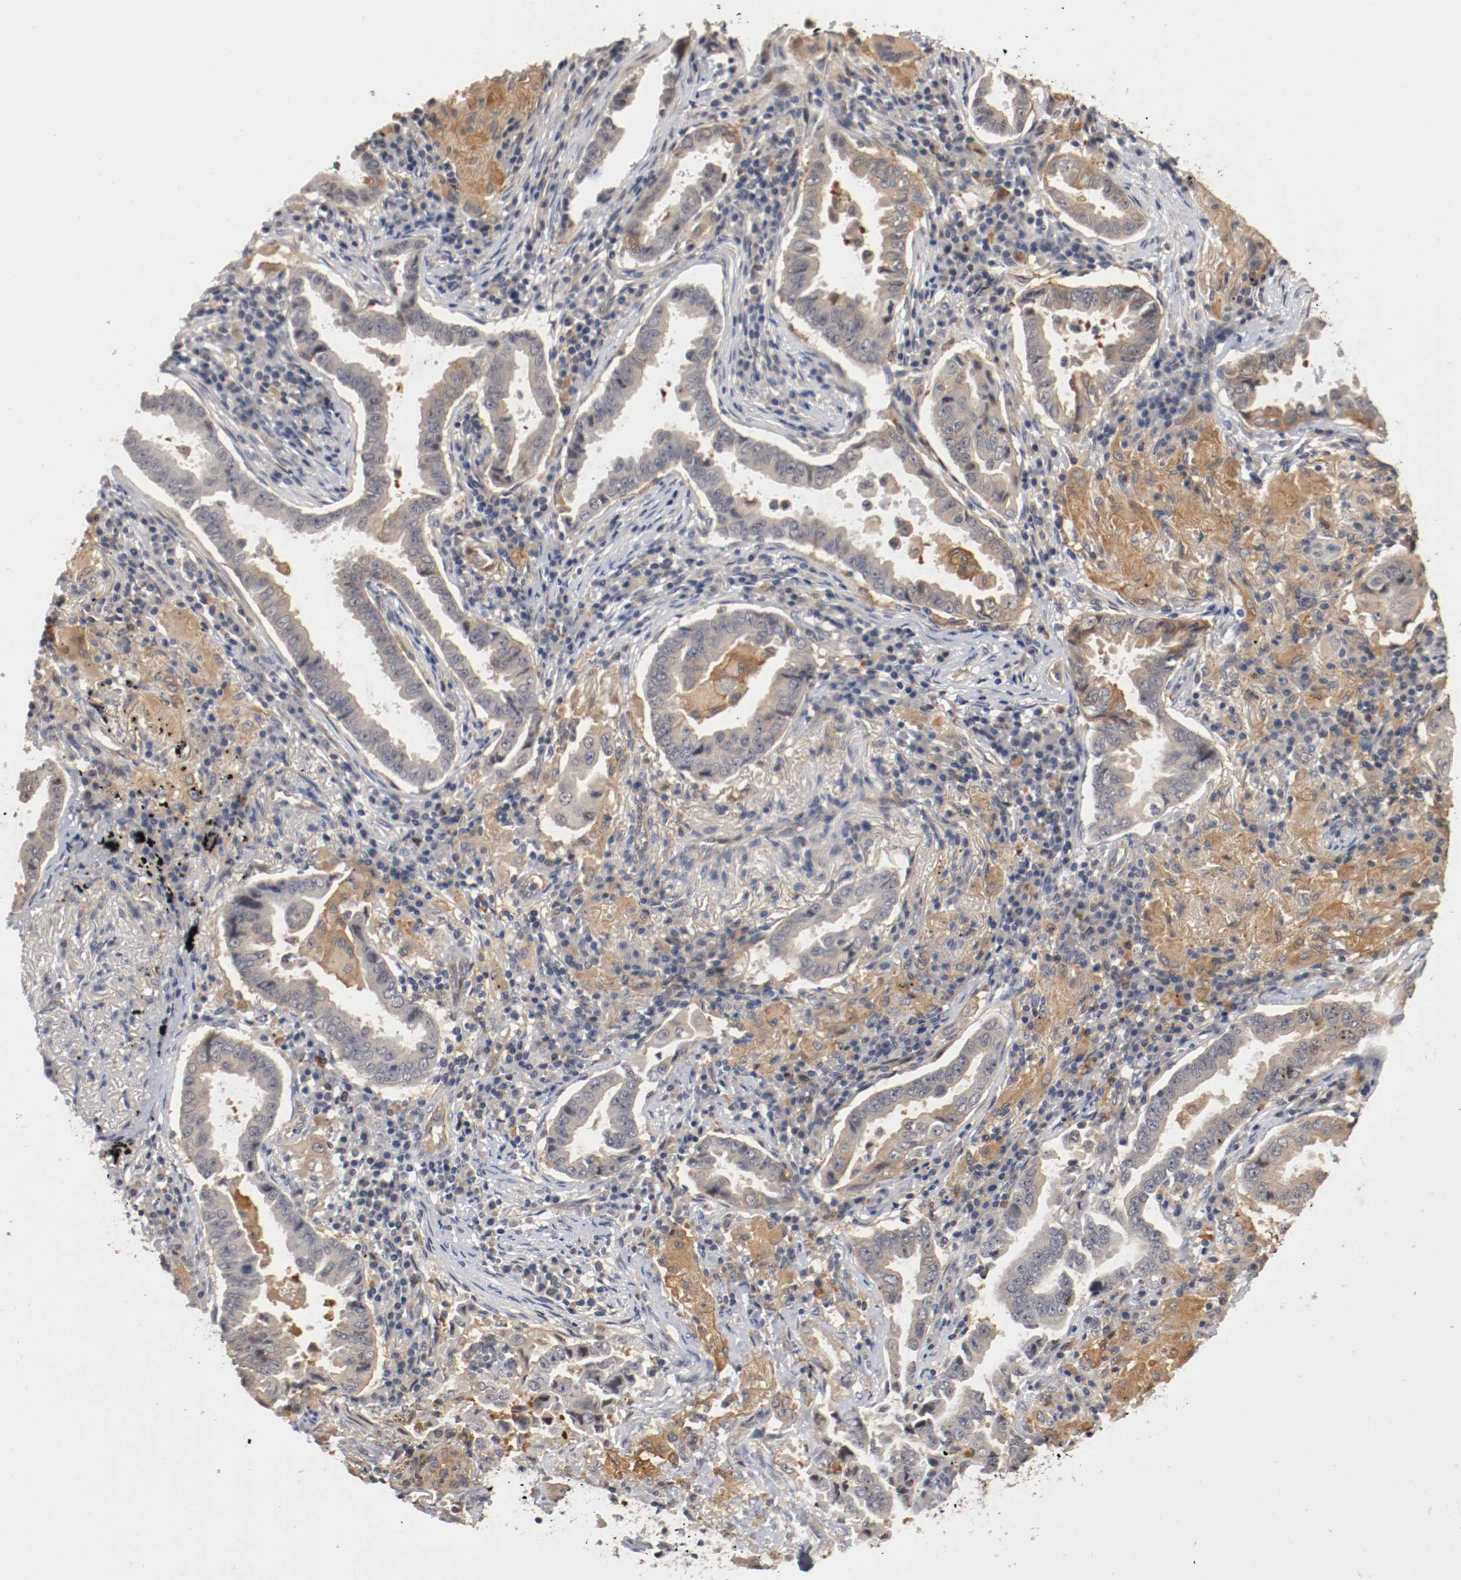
{"staining": {"intensity": "weak", "quantity": "<25%", "location": "cytoplasmic/membranous"}, "tissue": "lung cancer", "cell_type": "Tumor cells", "image_type": "cancer", "snomed": [{"axis": "morphology", "description": "Normal tissue, NOS"}, {"axis": "morphology", "description": "Inflammation, NOS"}, {"axis": "morphology", "description": "Adenocarcinoma, NOS"}, {"axis": "topography", "description": "Lung"}], "caption": "Protein analysis of adenocarcinoma (lung) exhibits no significant expression in tumor cells. (DAB (3,3'-diaminobenzidine) immunohistochemistry, high magnification).", "gene": "RBM23", "patient": {"sex": "female", "age": 64}}